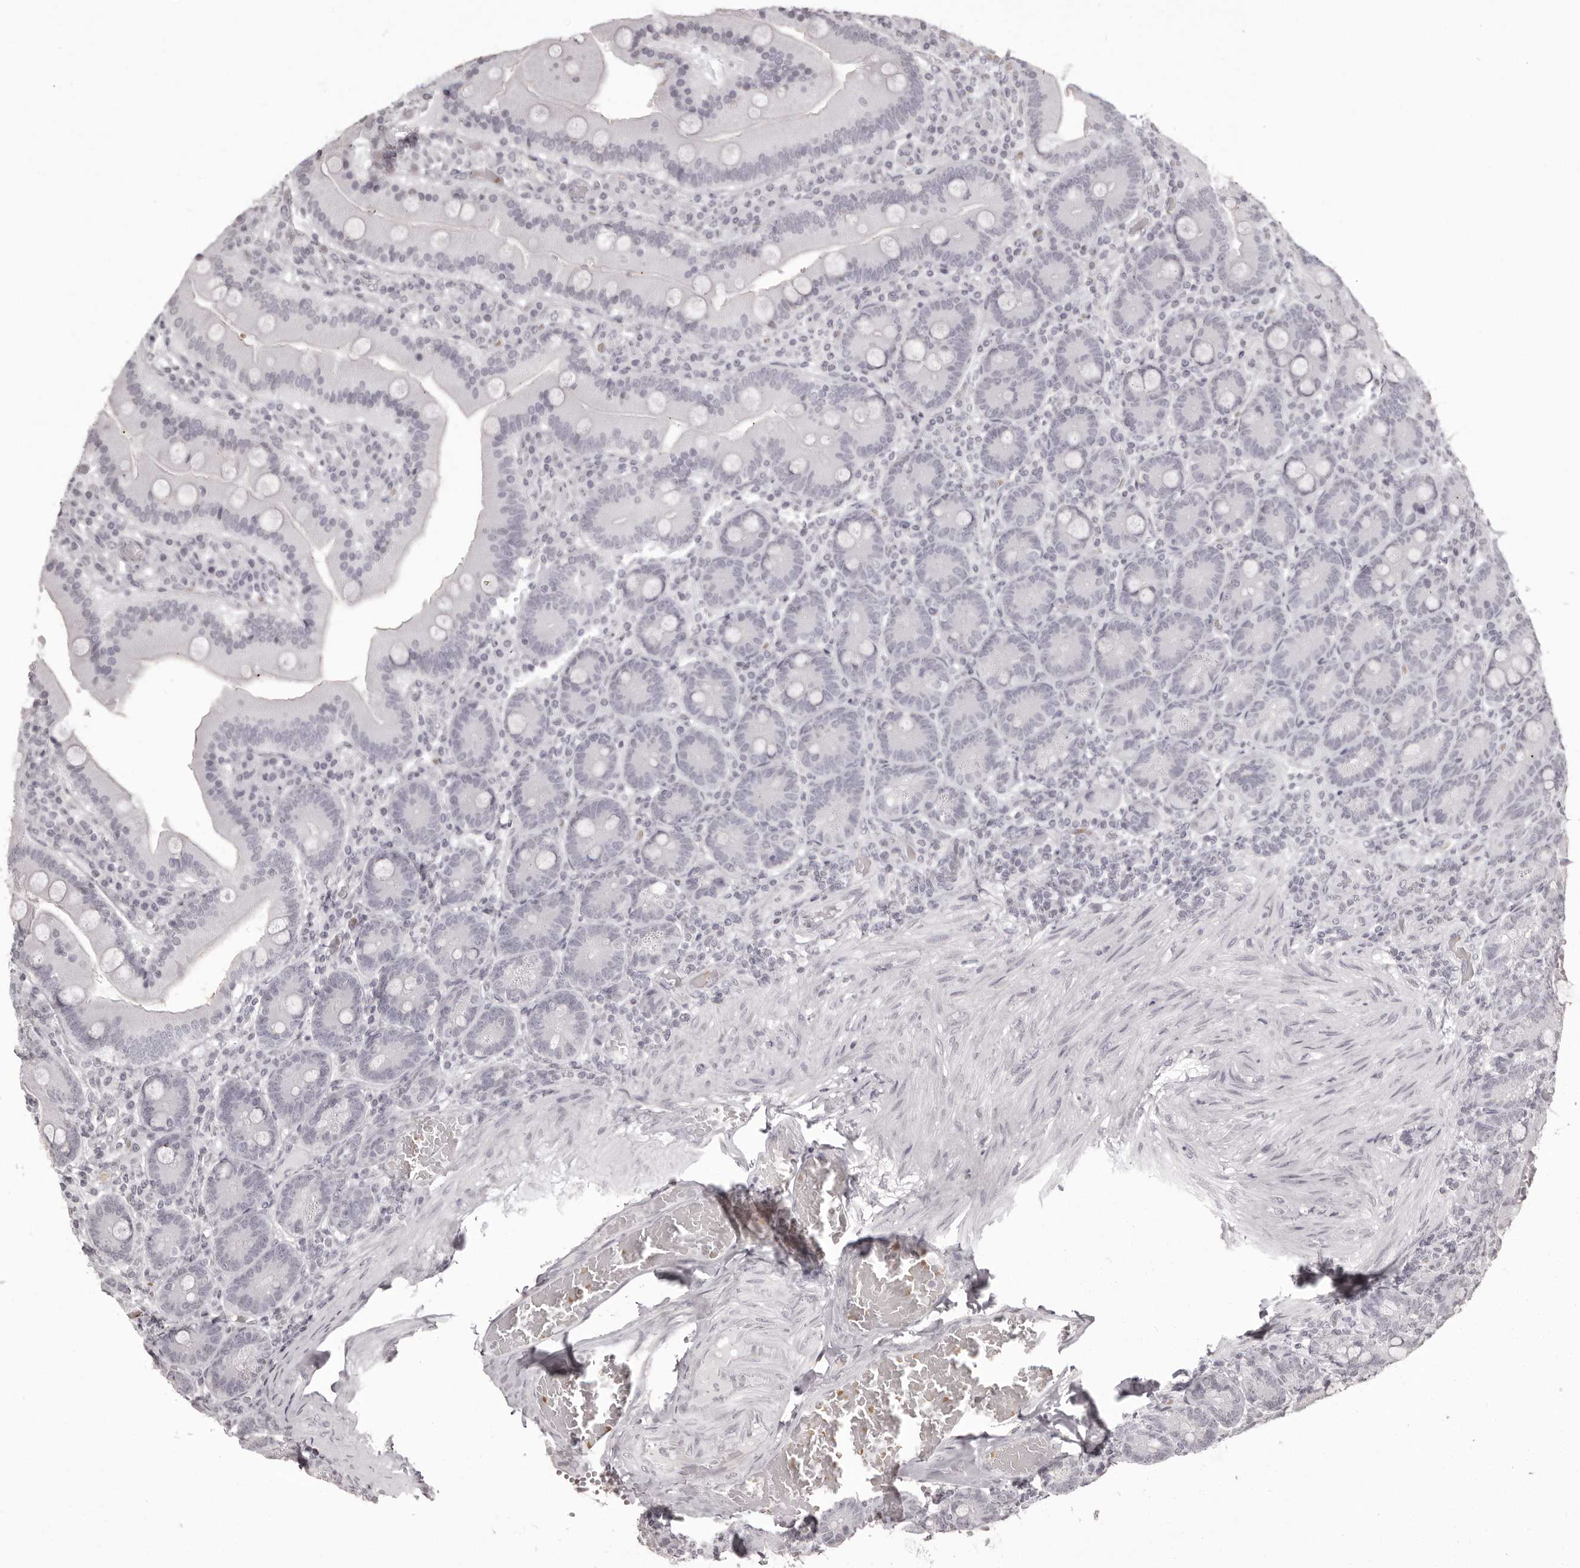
{"staining": {"intensity": "negative", "quantity": "none", "location": "none"}, "tissue": "duodenum", "cell_type": "Glandular cells", "image_type": "normal", "snomed": [{"axis": "morphology", "description": "Normal tissue, NOS"}, {"axis": "topography", "description": "Duodenum"}], "caption": "This is a photomicrograph of immunohistochemistry (IHC) staining of normal duodenum, which shows no expression in glandular cells. (Brightfield microscopy of DAB (3,3'-diaminobenzidine) immunohistochemistry at high magnification).", "gene": "C8orf74", "patient": {"sex": "female", "age": 62}}